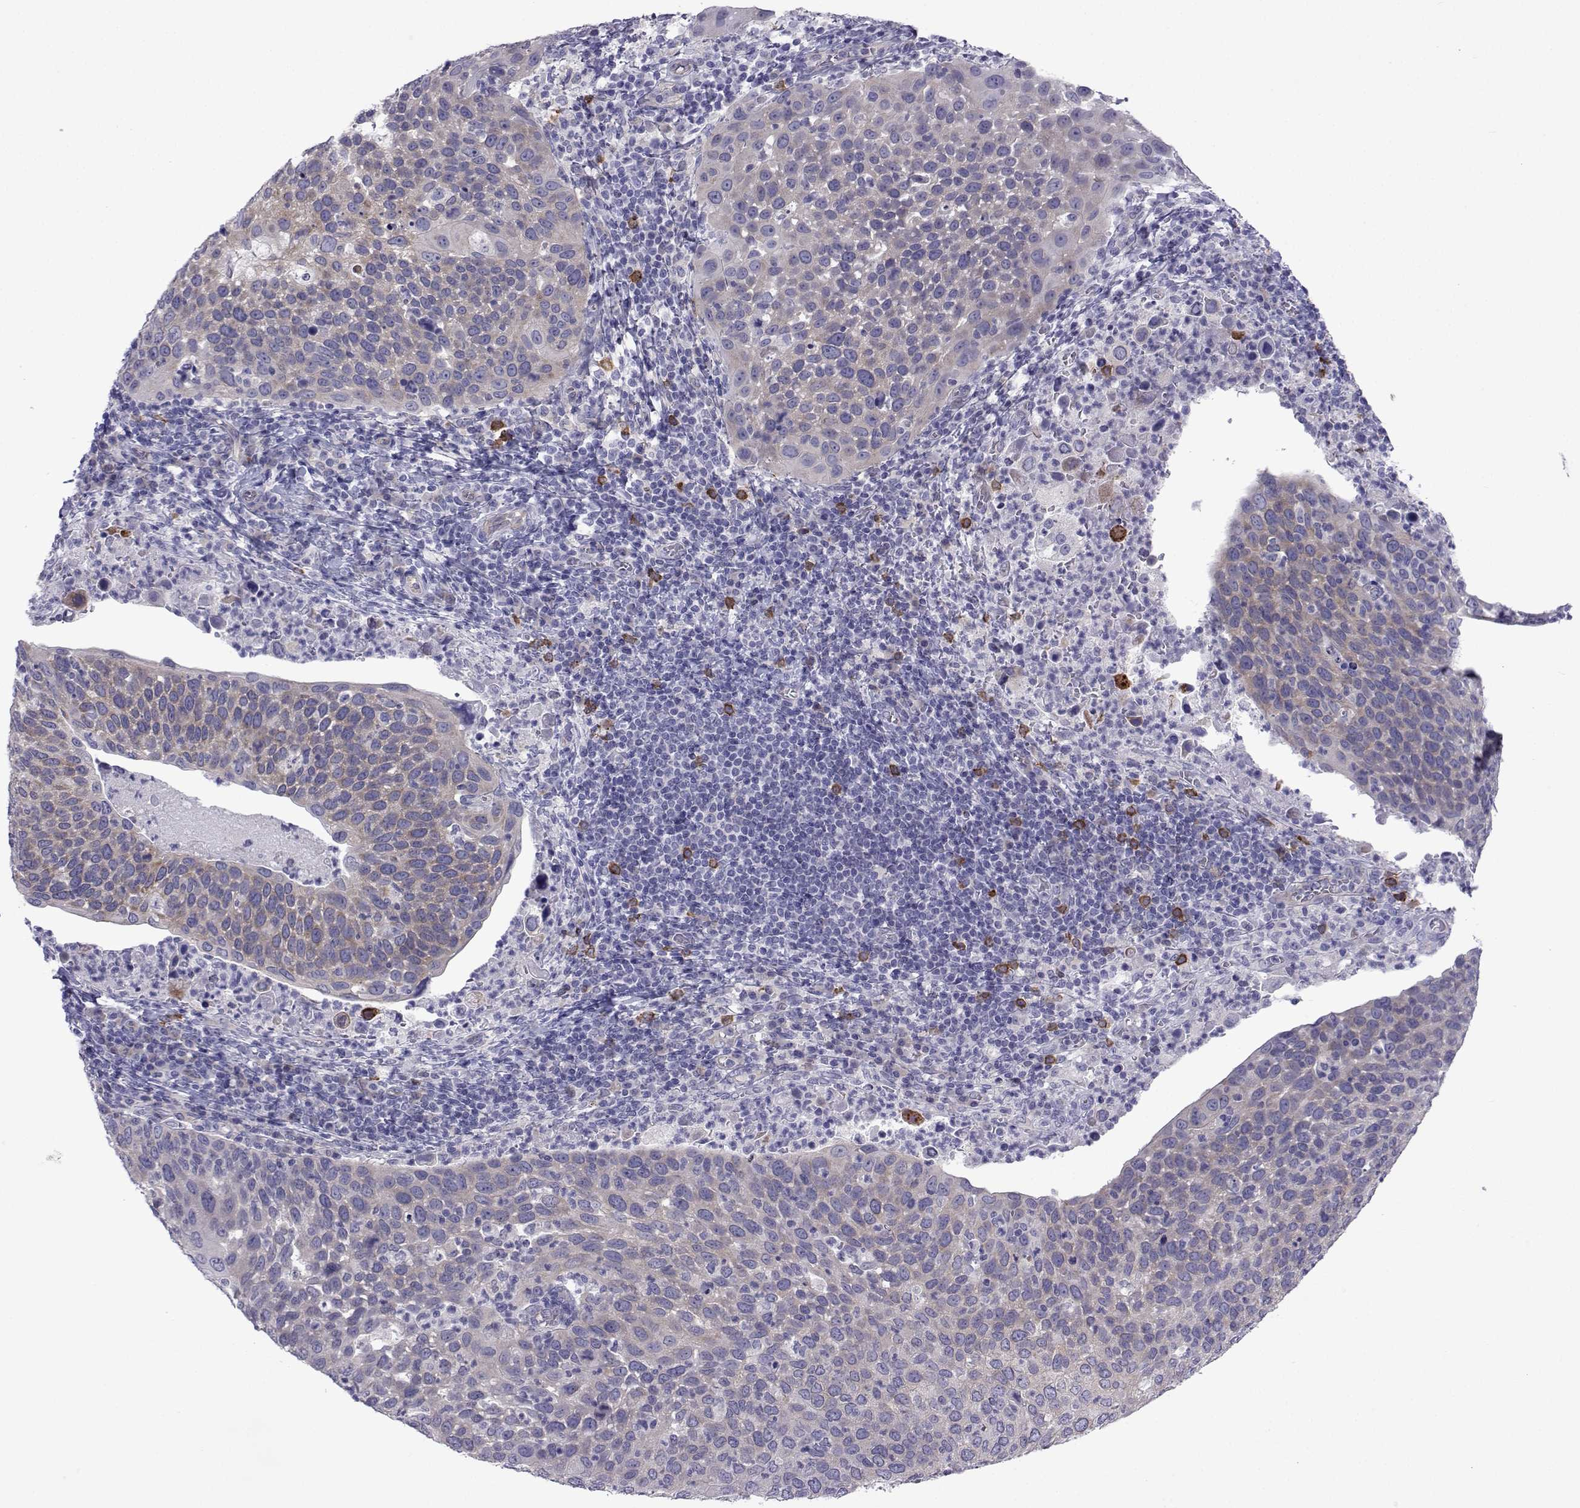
{"staining": {"intensity": "weak", "quantity": "25%-75%", "location": "cytoplasmic/membranous"}, "tissue": "cervical cancer", "cell_type": "Tumor cells", "image_type": "cancer", "snomed": [{"axis": "morphology", "description": "Squamous cell carcinoma, NOS"}, {"axis": "topography", "description": "Cervix"}], "caption": "Protein staining shows weak cytoplasmic/membranous positivity in approximately 25%-75% of tumor cells in cervical cancer (squamous cell carcinoma).", "gene": "COL22A1", "patient": {"sex": "female", "age": 54}}